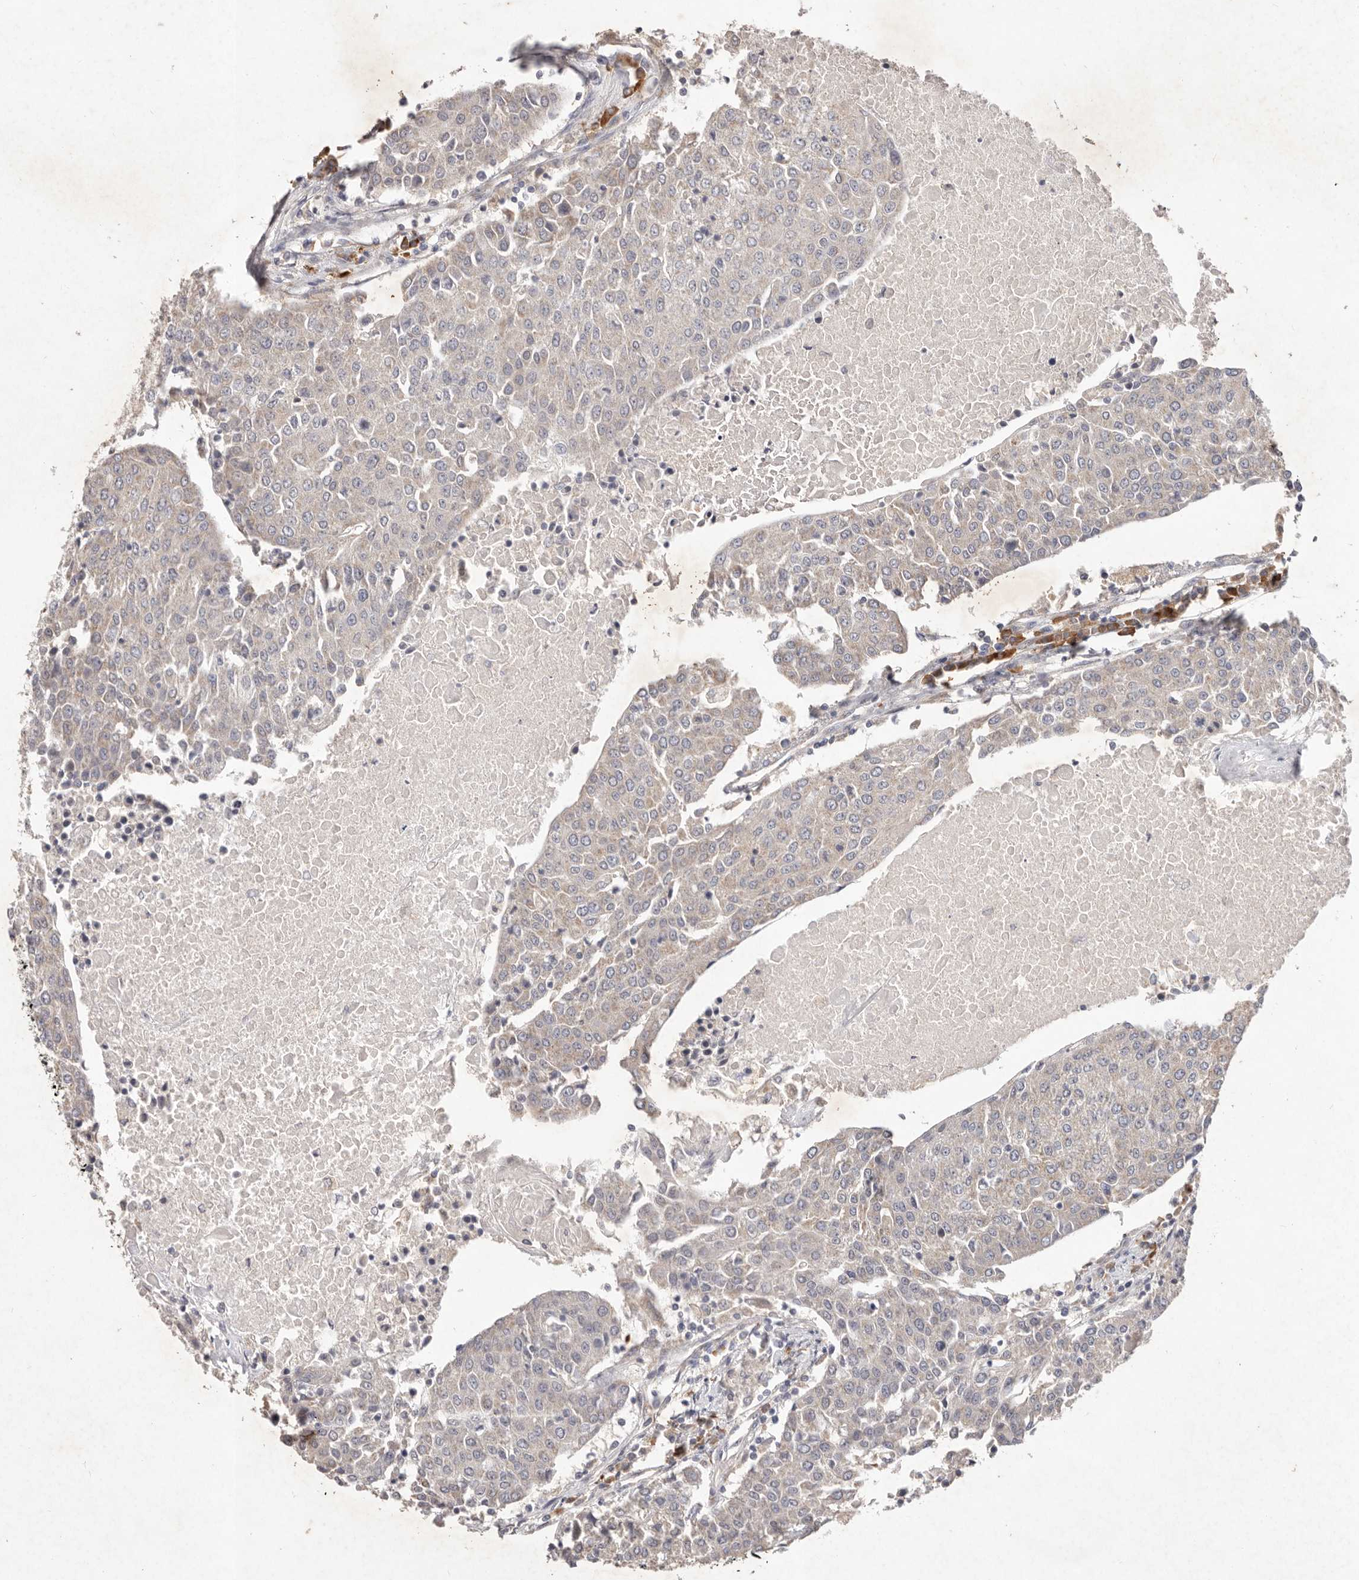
{"staining": {"intensity": "weak", "quantity": "<25%", "location": "cytoplasmic/membranous"}, "tissue": "urothelial cancer", "cell_type": "Tumor cells", "image_type": "cancer", "snomed": [{"axis": "morphology", "description": "Urothelial carcinoma, High grade"}, {"axis": "topography", "description": "Urinary bladder"}], "caption": "The image shows no significant staining in tumor cells of urothelial carcinoma (high-grade).", "gene": "WDR77", "patient": {"sex": "female", "age": 85}}